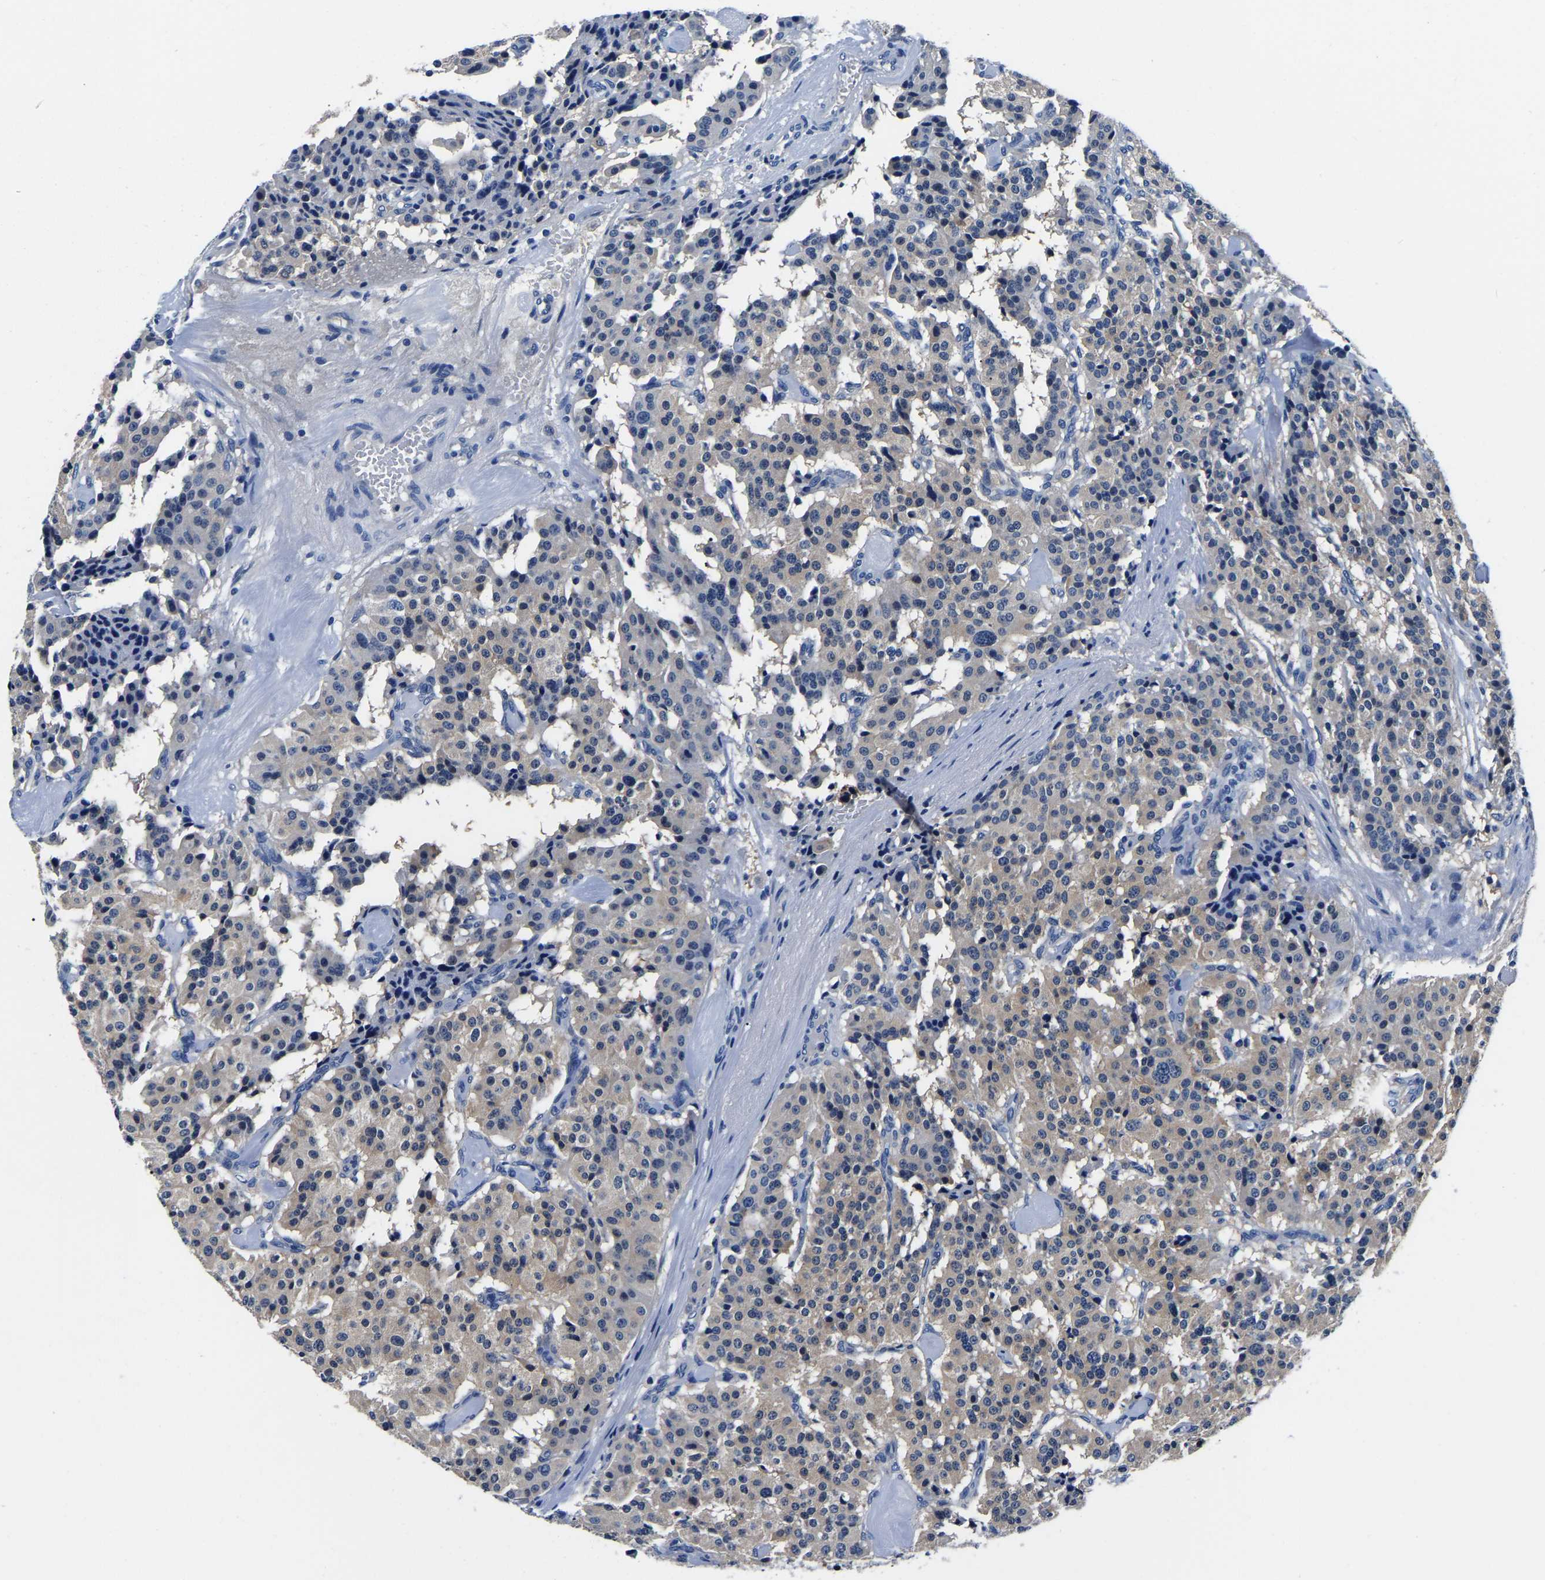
{"staining": {"intensity": "weak", "quantity": "<25%", "location": "cytoplasmic/membranous"}, "tissue": "carcinoid", "cell_type": "Tumor cells", "image_type": "cancer", "snomed": [{"axis": "morphology", "description": "Carcinoid, malignant, NOS"}, {"axis": "topography", "description": "Lung"}], "caption": "Immunohistochemical staining of malignant carcinoid shows no significant positivity in tumor cells.", "gene": "ACO1", "patient": {"sex": "male", "age": 30}}